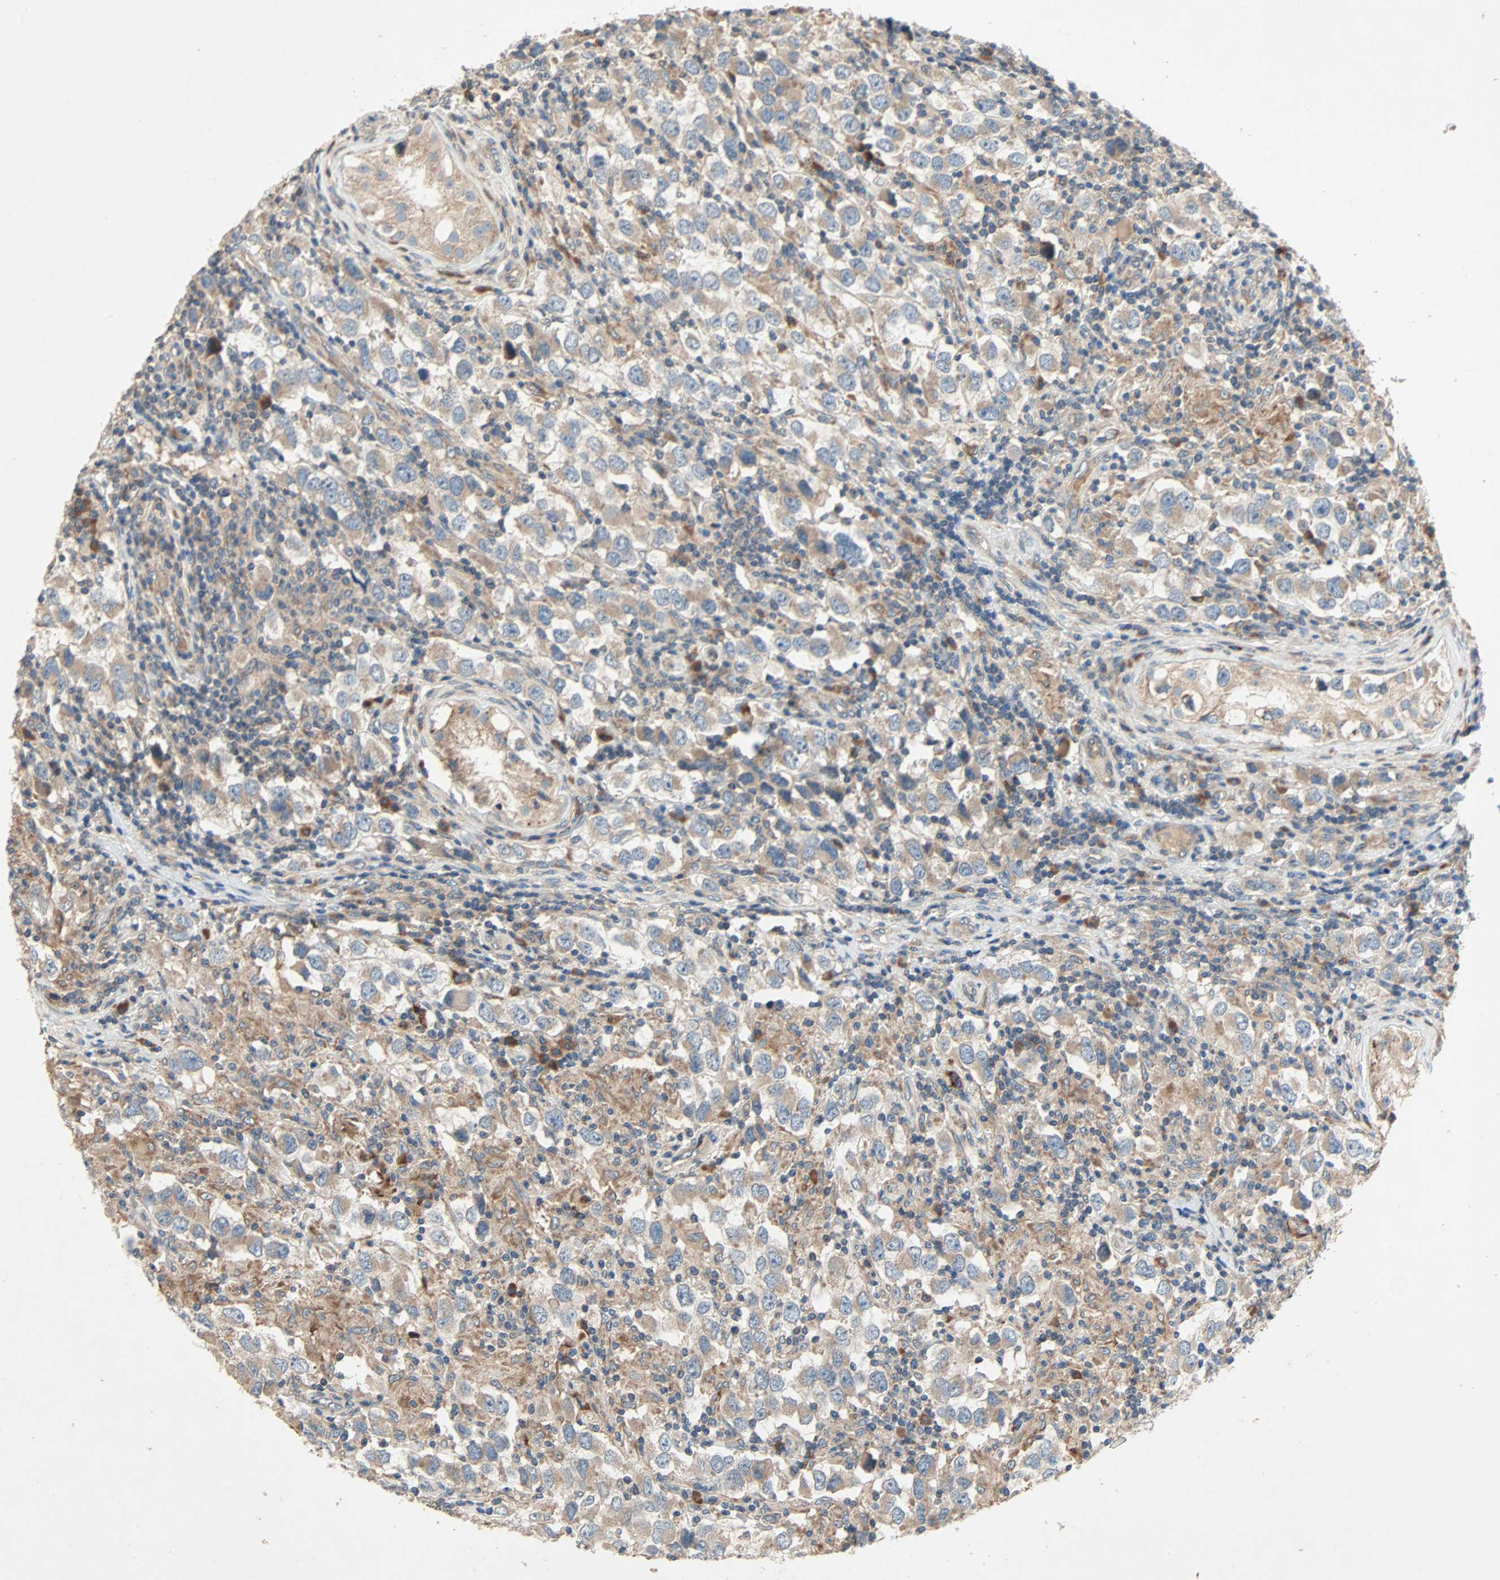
{"staining": {"intensity": "moderate", "quantity": ">75%", "location": "cytoplasmic/membranous"}, "tissue": "testis cancer", "cell_type": "Tumor cells", "image_type": "cancer", "snomed": [{"axis": "morphology", "description": "Carcinoma, Embryonal, NOS"}, {"axis": "topography", "description": "Testis"}], "caption": "Testis cancer was stained to show a protein in brown. There is medium levels of moderate cytoplasmic/membranous staining in approximately >75% of tumor cells.", "gene": "XYLT1", "patient": {"sex": "male", "age": 21}}